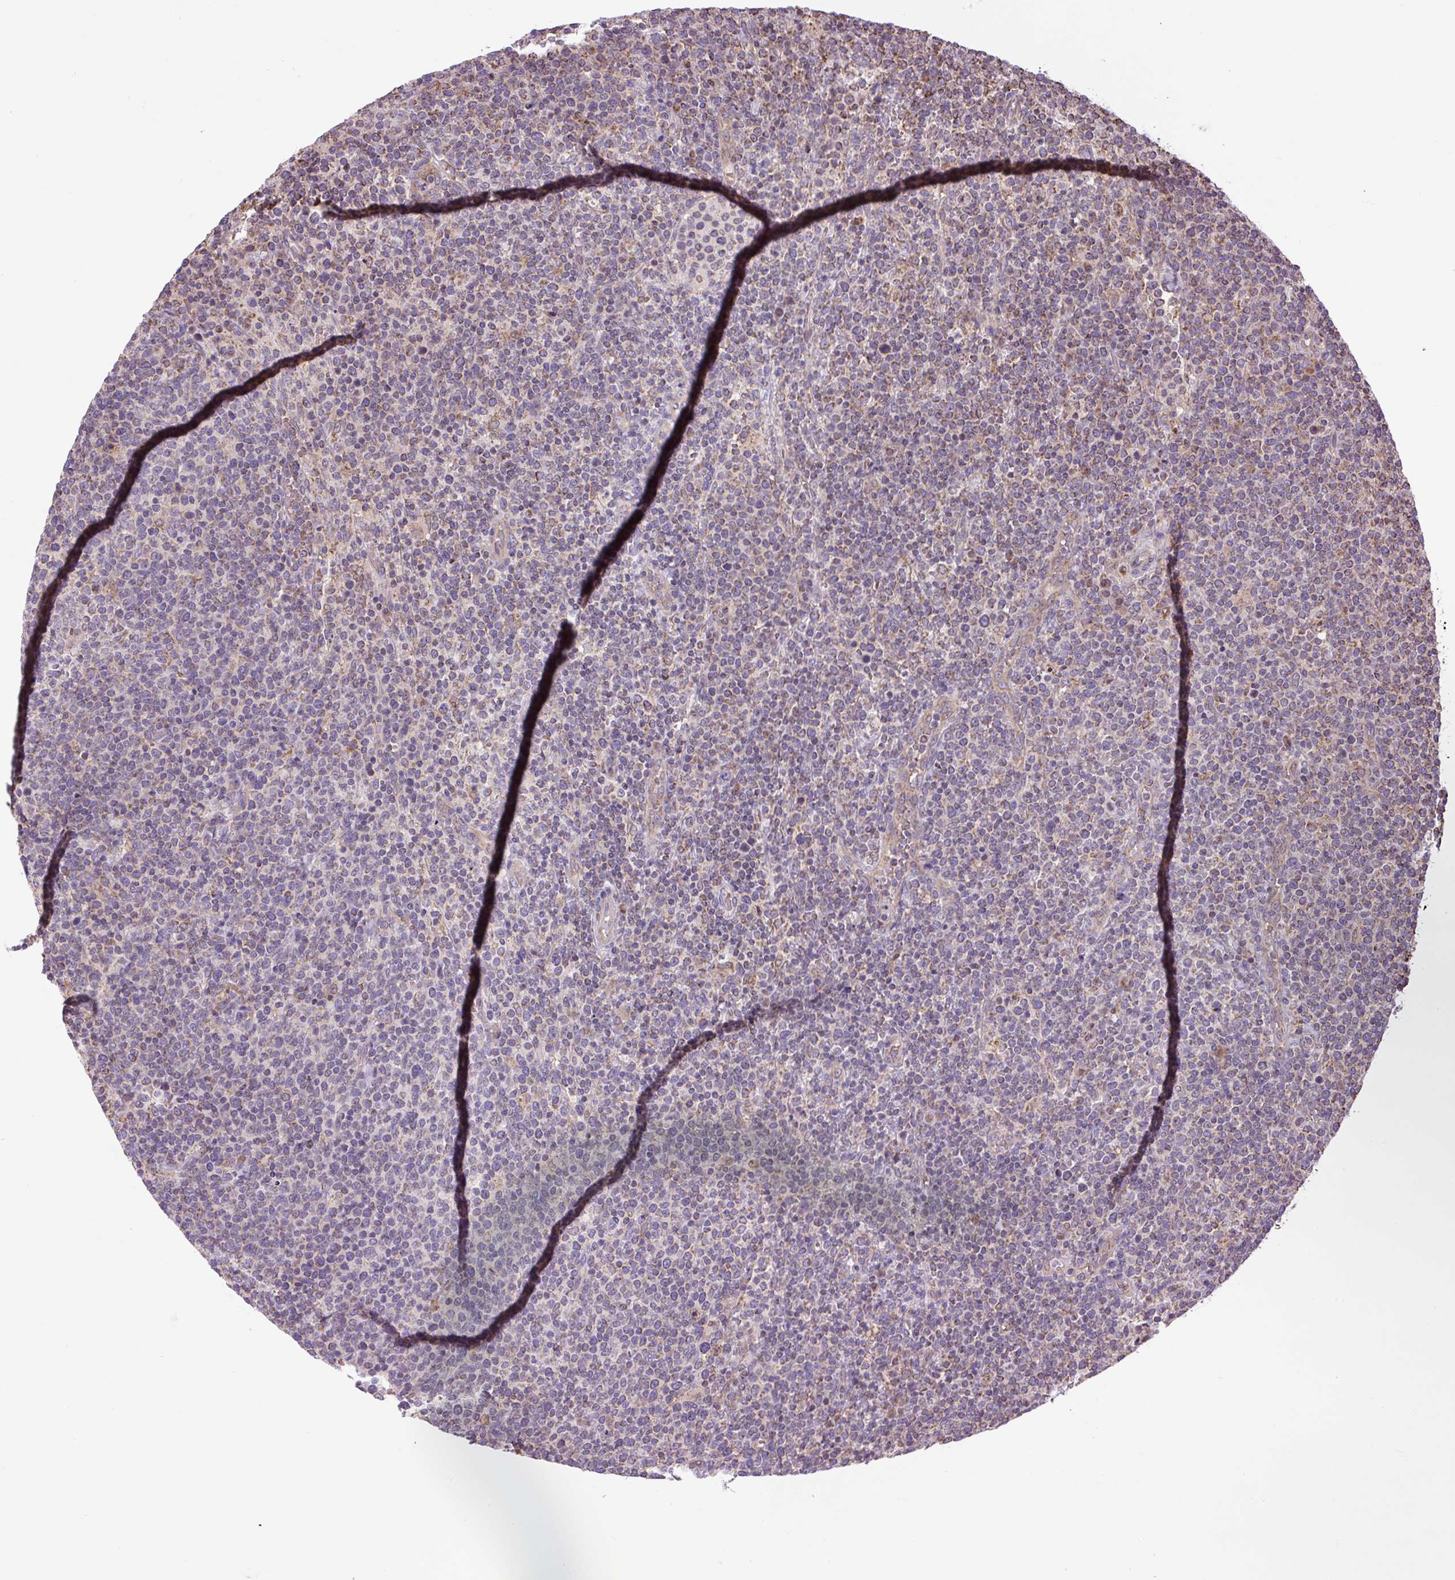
{"staining": {"intensity": "moderate", "quantity": "<25%", "location": "cytoplasmic/membranous"}, "tissue": "lymphoma", "cell_type": "Tumor cells", "image_type": "cancer", "snomed": [{"axis": "morphology", "description": "Malignant lymphoma, non-Hodgkin's type, High grade"}, {"axis": "topography", "description": "Lymph node"}], "caption": "Protein staining reveals moderate cytoplasmic/membranous positivity in about <25% of tumor cells in lymphoma.", "gene": "PLCG1", "patient": {"sex": "male", "age": 61}}